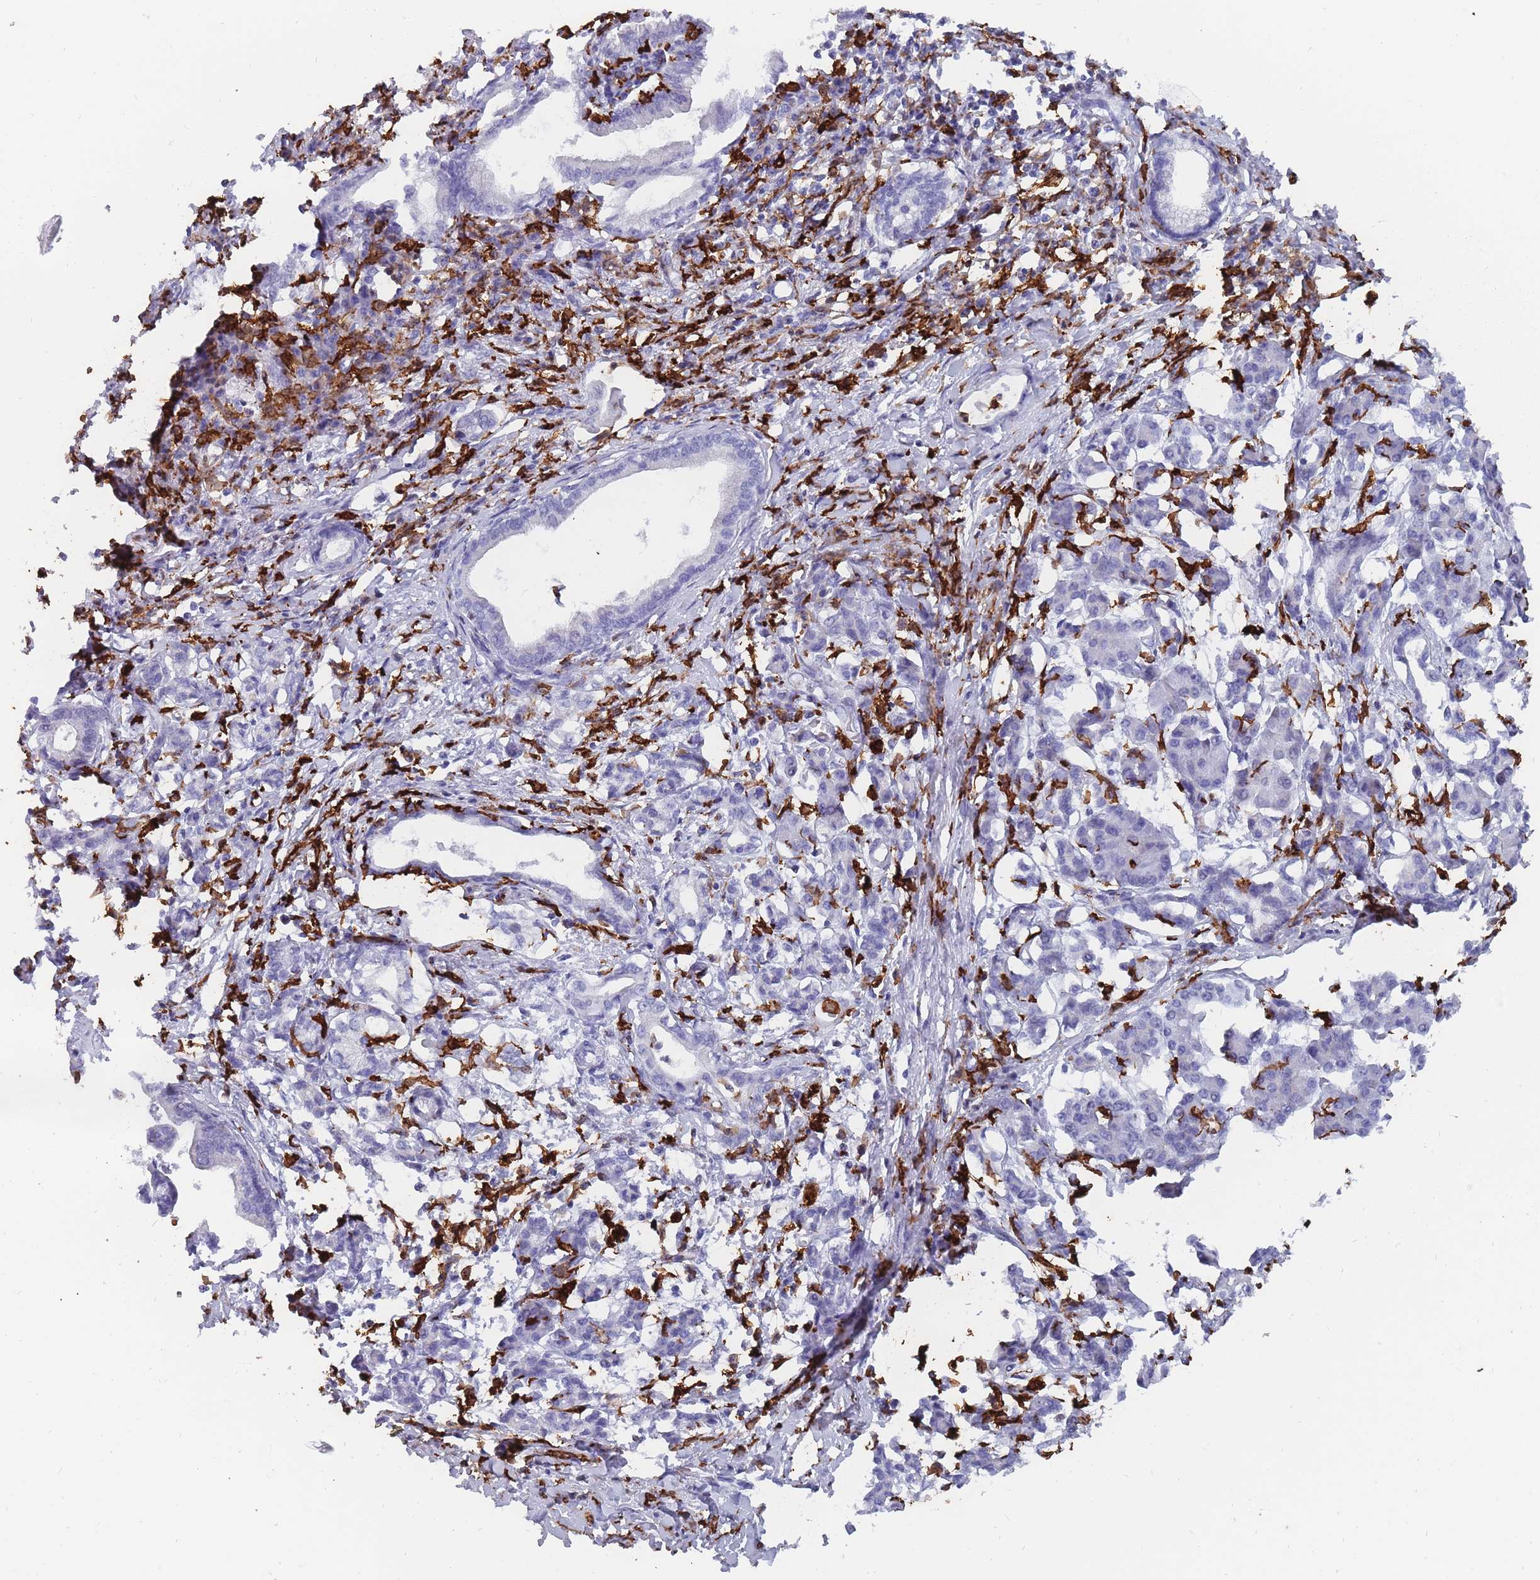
{"staining": {"intensity": "negative", "quantity": "none", "location": "none"}, "tissue": "pancreatic cancer", "cell_type": "Tumor cells", "image_type": "cancer", "snomed": [{"axis": "morphology", "description": "Adenocarcinoma, NOS"}, {"axis": "topography", "description": "Pancreas"}], "caption": "This is an immunohistochemistry histopathology image of pancreatic cancer (adenocarcinoma). There is no positivity in tumor cells.", "gene": "AIF1", "patient": {"sex": "female", "age": 55}}